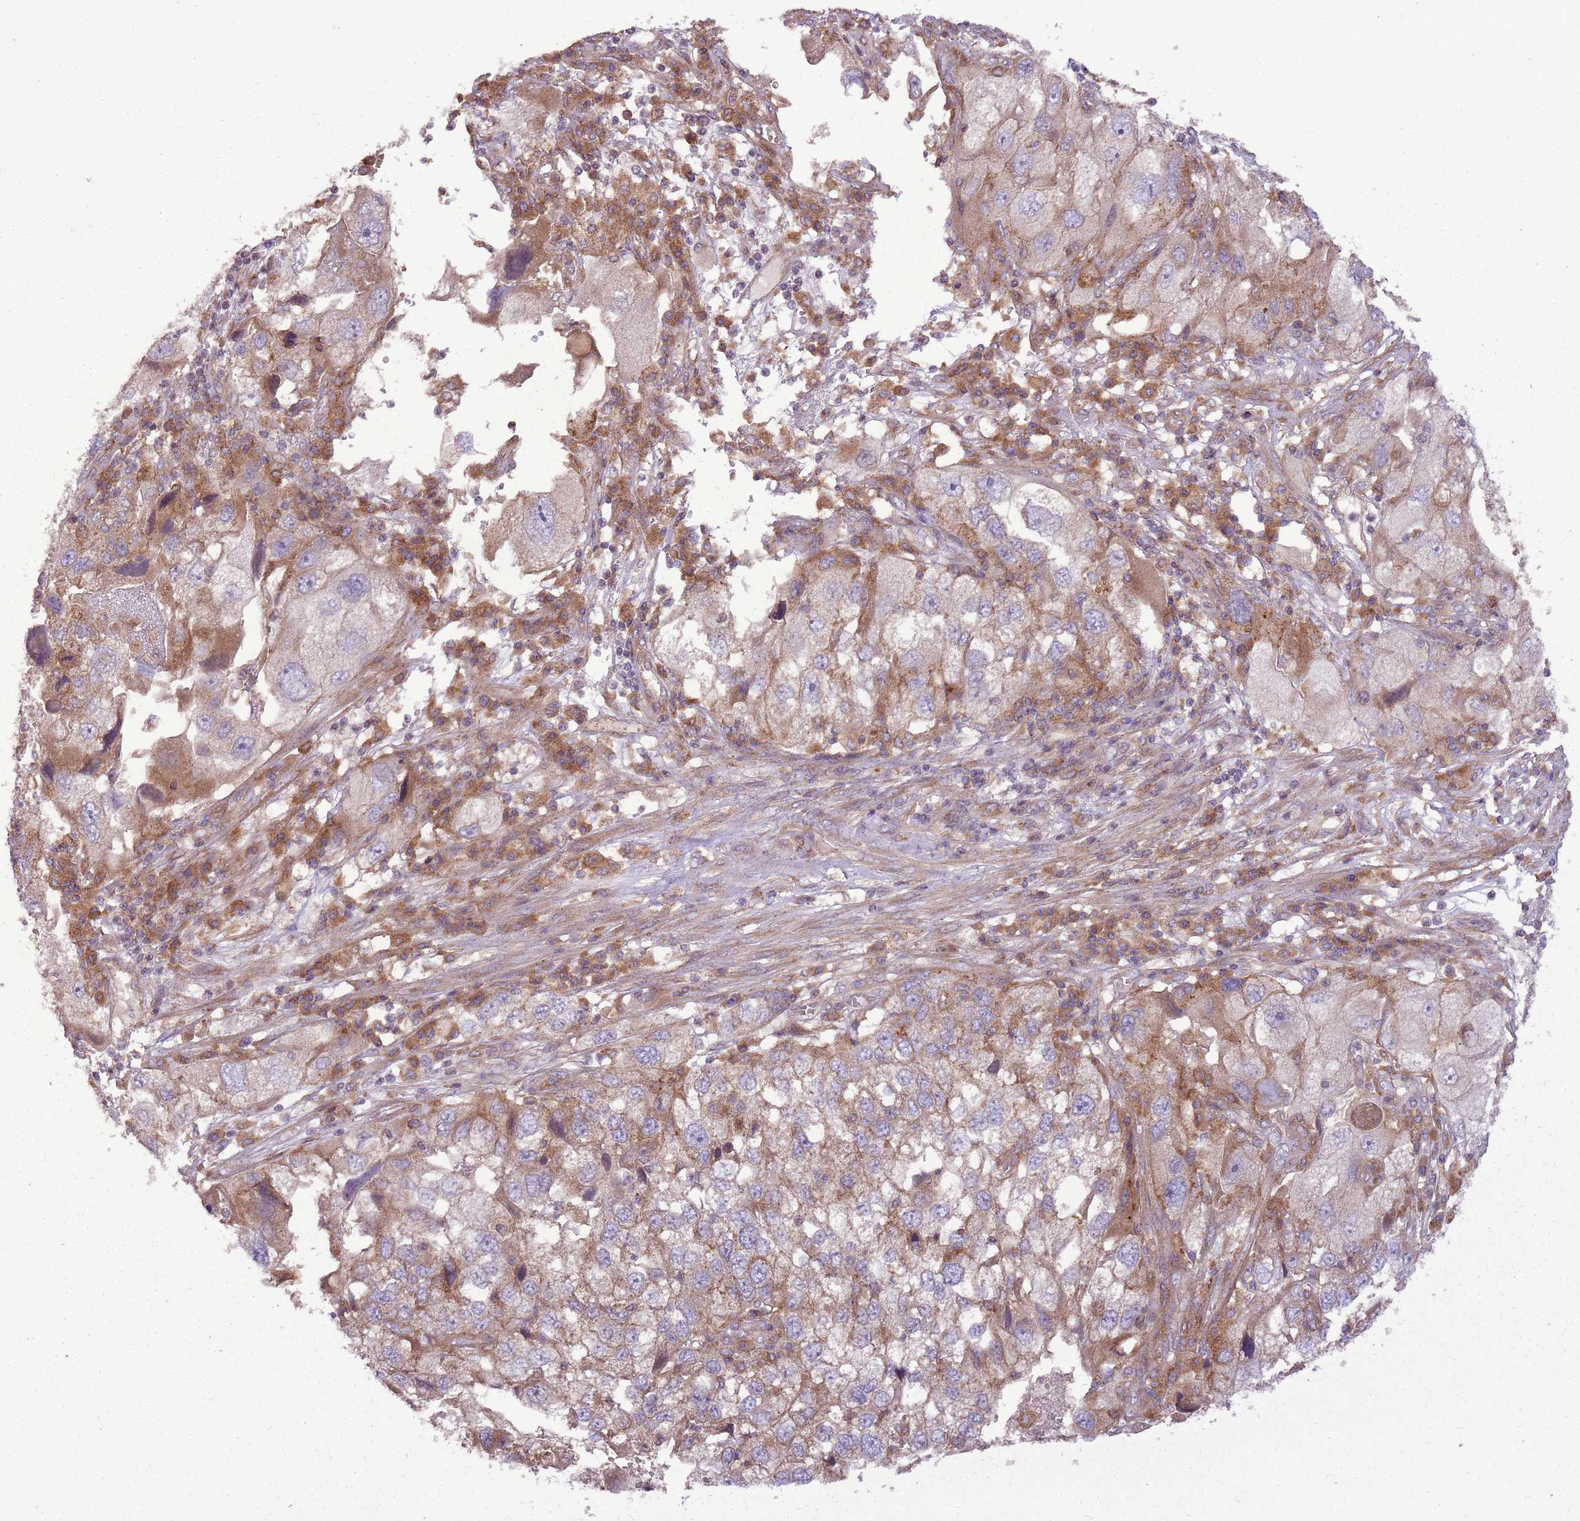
{"staining": {"intensity": "moderate", "quantity": ">75%", "location": "cytoplasmic/membranous"}, "tissue": "endometrial cancer", "cell_type": "Tumor cells", "image_type": "cancer", "snomed": [{"axis": "morphology", "description": "Adenocarcinoma, NOS"}, {"axis": "topography", "description": "Endometrium"}], "caption": "Endometrial cancer (adenocarcinoma) tissue exhibits moderate cytoplasmic/membranous expression in about >75% of tumor cells", "gene": "ANKRD24", "patient": {"sex": "female", "age": 49}}